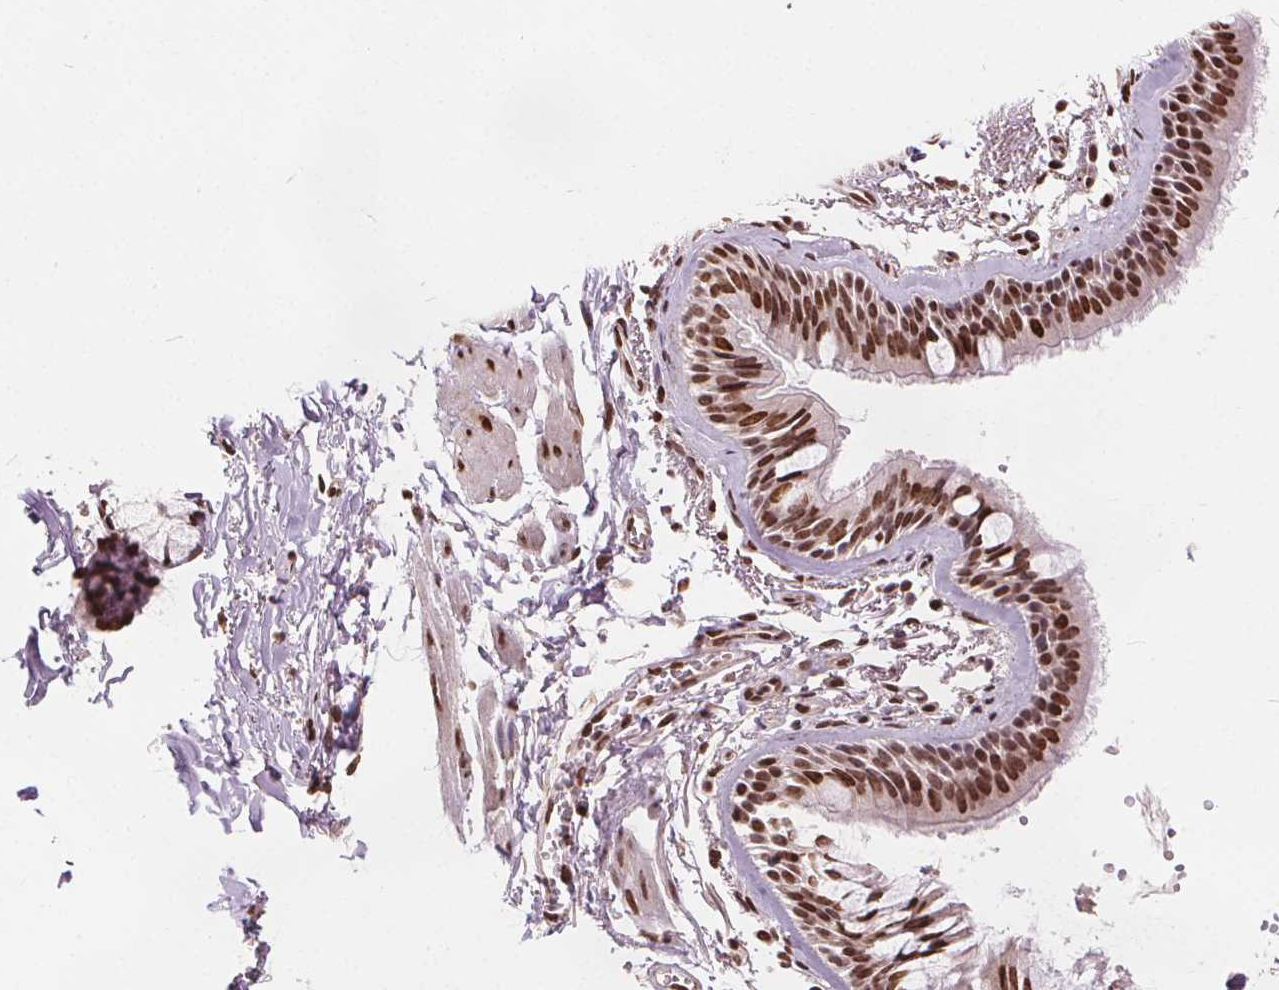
{"staining": {"intensity": "strong", "quantity": ">75%", "location": "nuclear"}, "tissue": "bronchus", "cell_type": "Respiratory epithelial cells", "image_type": "normal", "snomed": [{"axis": "morphology", "description": "Normal tissue, NOS"}, {"axis": "topography", "description": "Cartilage tissue"}, {"axis": "topography", "description": "Bronchus"}, {"axis": "topography", "description": "Peripheral nerve tissue"}], "caption": "A brown stain highlights strong nuclear expression of a protein in respiratory epithelial cells of benign bronchus.", "gene": "ISLR2", "patient": {"sex": "female", "age": 59}}